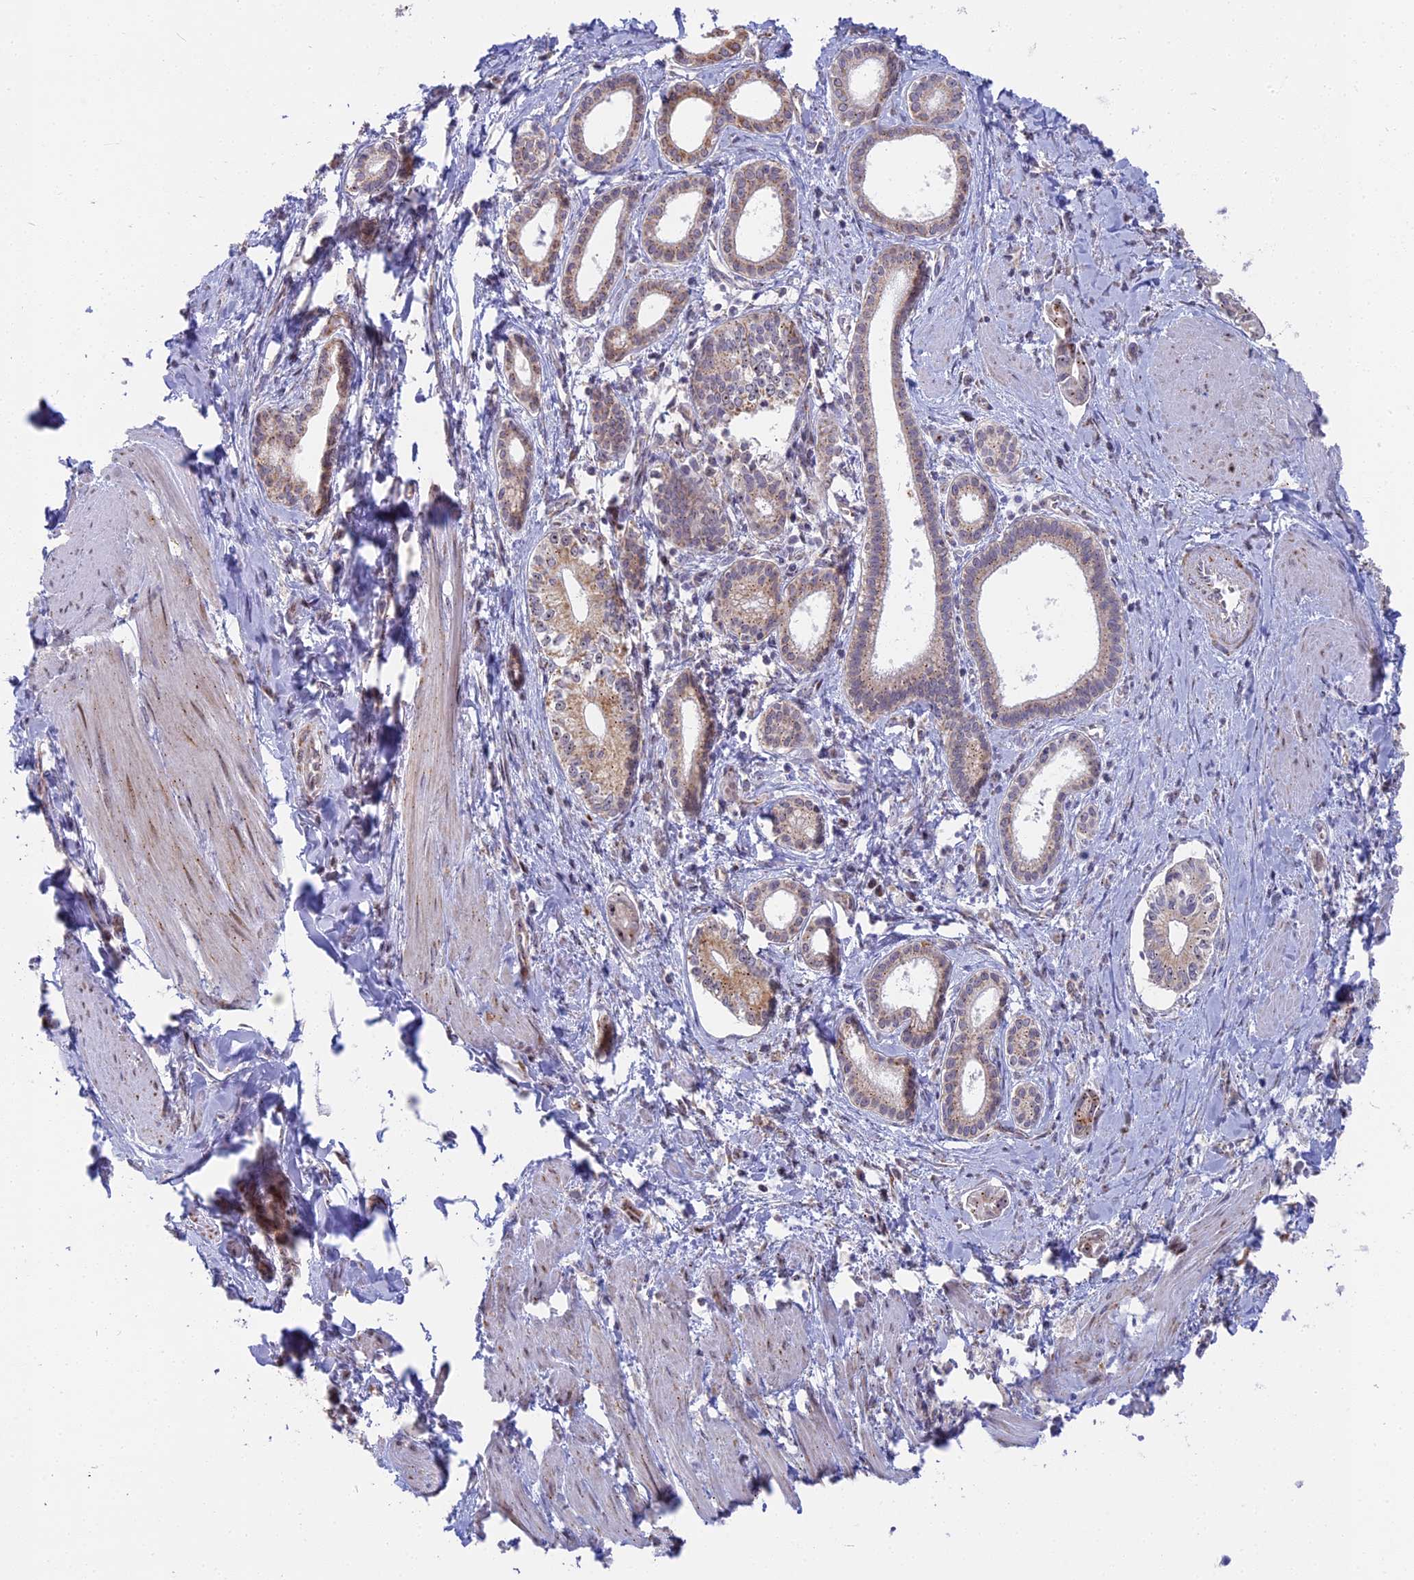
{"staining": {"intensity": "moderate", "quantity": ">75%", "location": "cytoplasmic/membranous"}, "tissue": "pancreatic cancer", "cell_type": "Tumor cells", "image_type": "cancer", "snomed": [{"axis": "morphology", "description": "Adenocarcinoma, NOS"}, {"axis": "topography", "description": "Pancreas"}], "caption": "Moderate cytoplasmic/membranous positivity is identified in about >75% of tumor cells in pancreatic adenocarcinoma.", "gene": "DTWD1", "patient": {"sex": "male", "age": 78}}